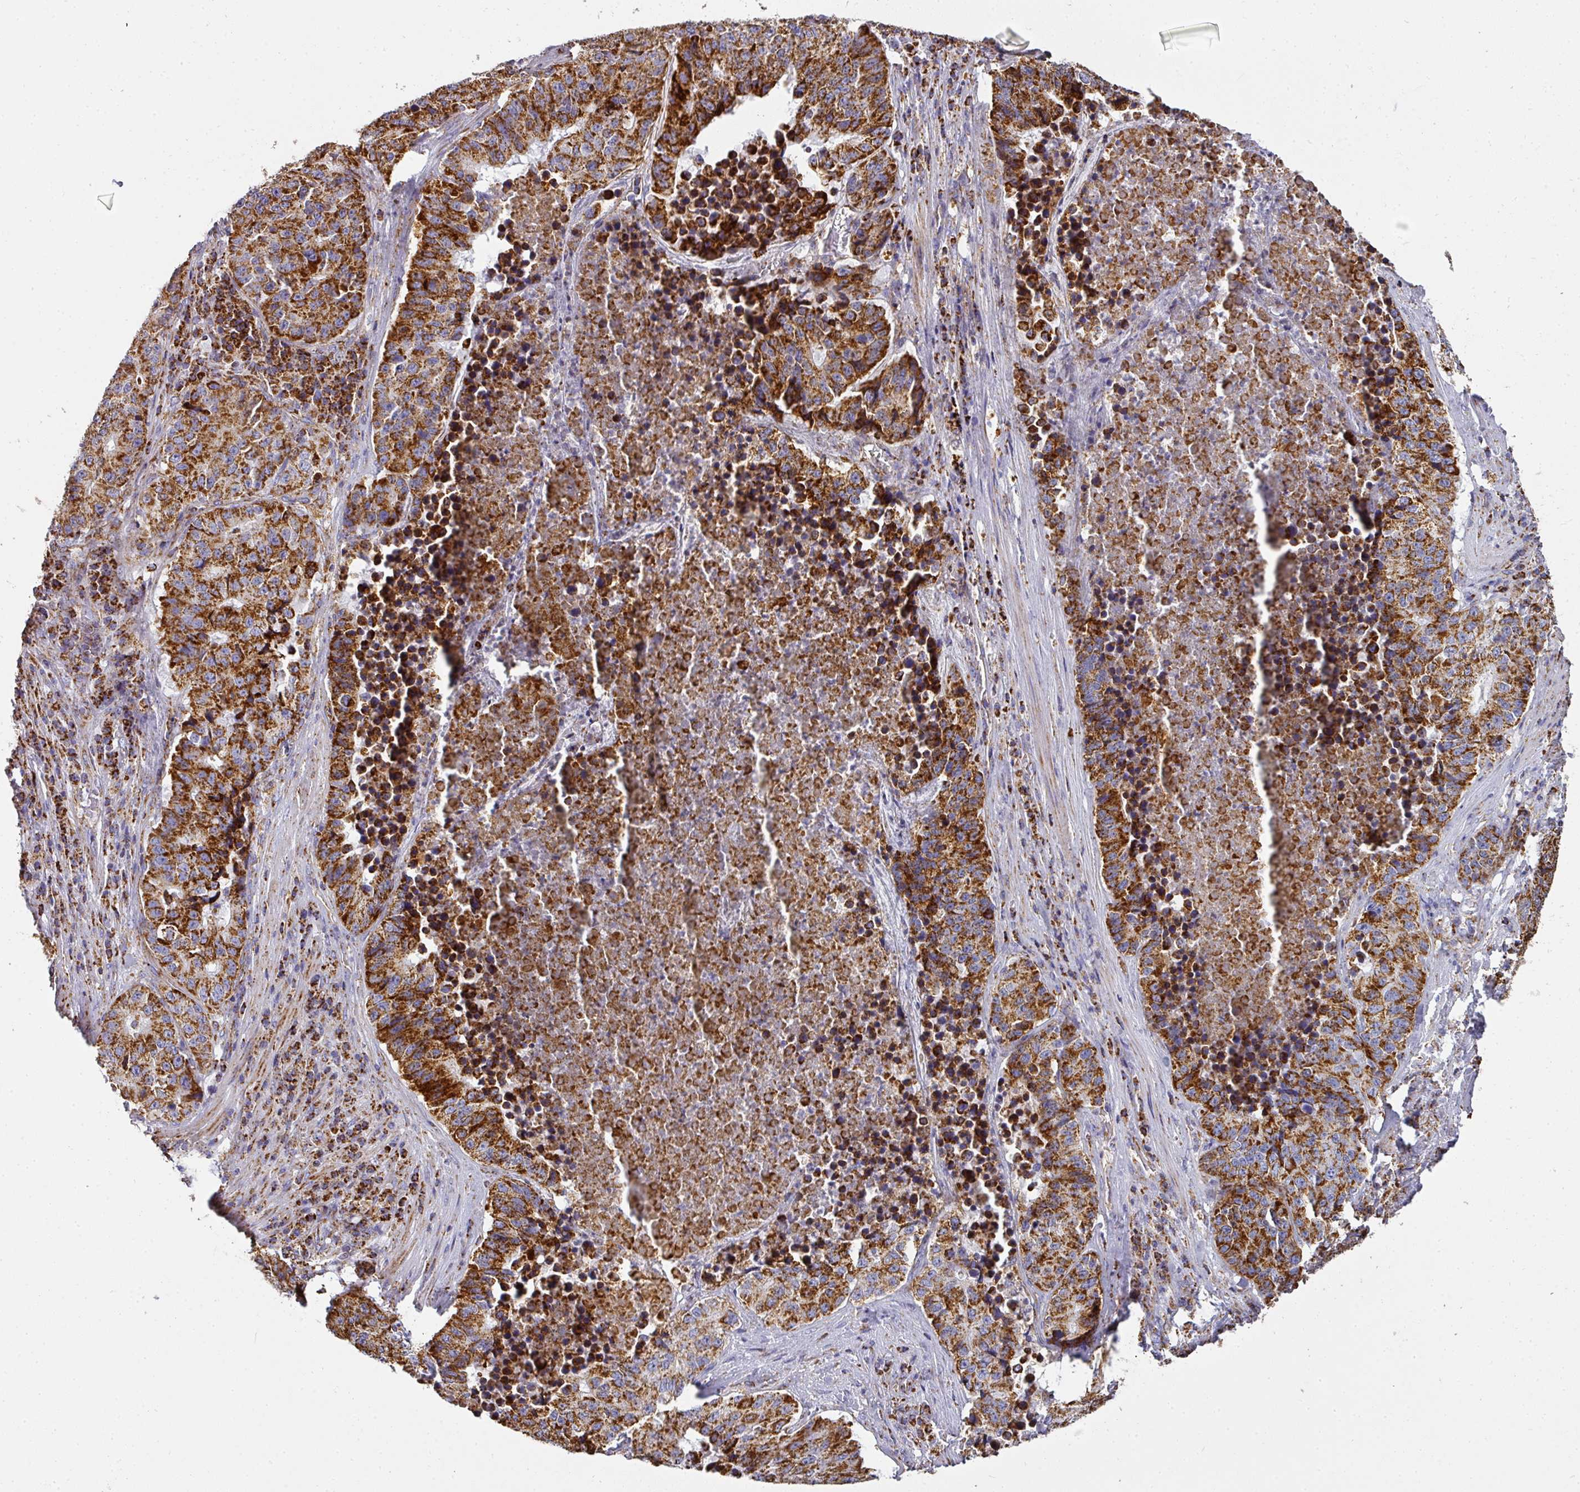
{"staining": {"intensity": "strong", "quantity": ">75%", "location": "cytoplasmic/membranous"}, "tissue": "stomach cancer", "cell_type": "Tumor cells", "image_type": "cancer", "snomed": [{"axis": "morphology", "description": "Adenocarcinoma, NOS"}, {"axis": "topography", "description": "Stomach"}], "caption": "Immunohistochemistry (IHC) photomicrograph of human stomach cancer stained for a protein (brown), which shows high levels of strong cytoplasmic/membranous staining in about >75% of tumor cells.", "gene": "UQCRFS1", "patient": {"sex": "male", "age": 71}}